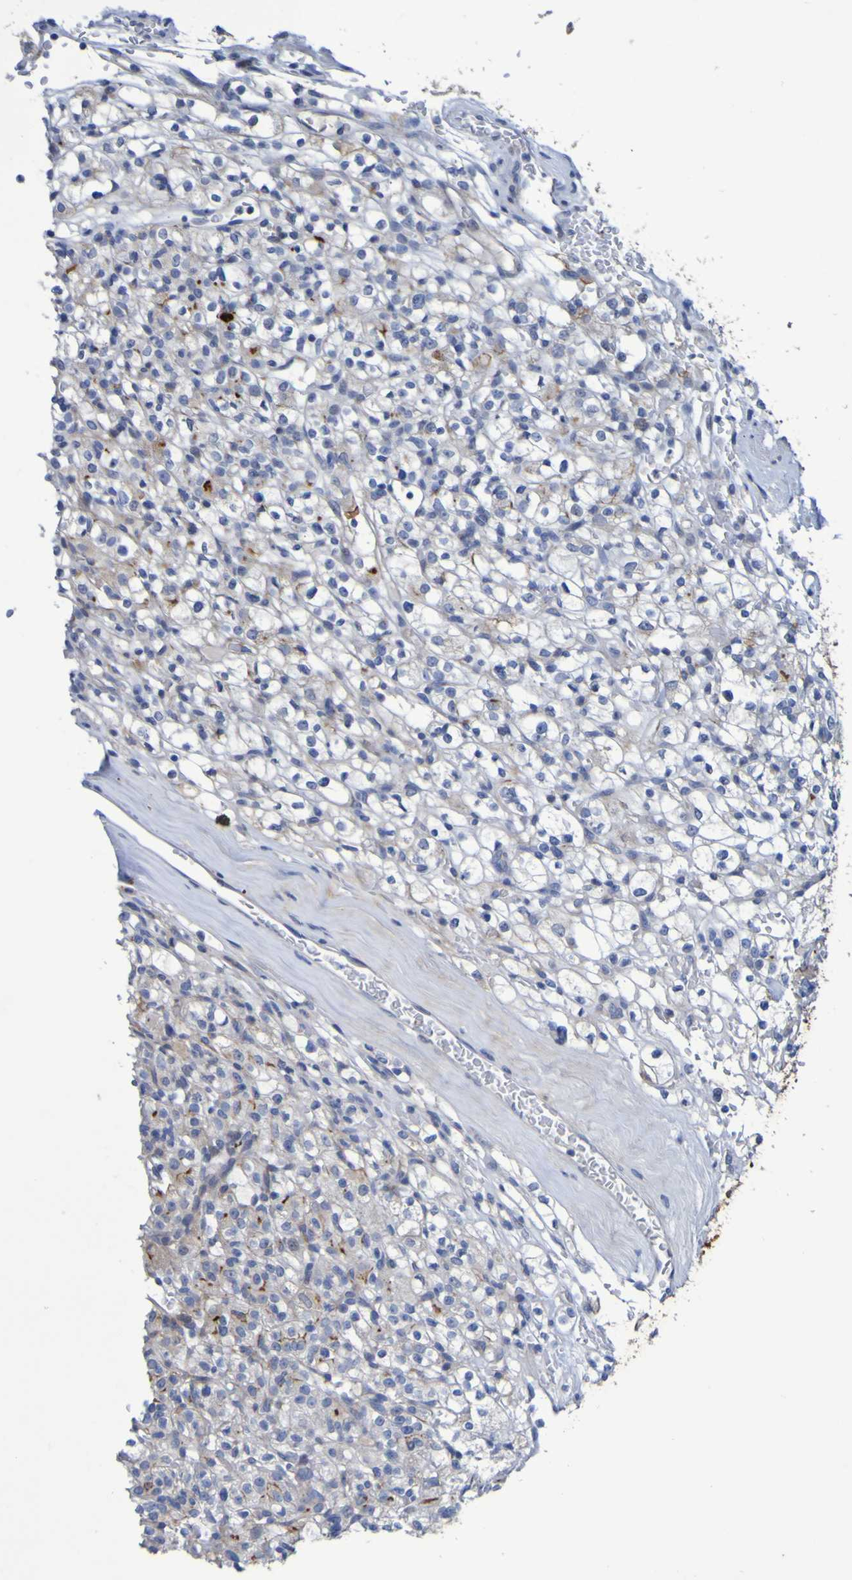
{"staining": {"intensity": "weak", "quantity": "25%-75%", "location": "cytoplasmic/membranous"}, "tissue": "renal cancer", "cell_type": "Tumor cells", "image_type": "cancer", "snomed": [{"axis": "morphology", "description": "Normal tissue, NOS"}, {"axis": "morphology", "description": "Adenocarcinoma, NOS"}, {"axis": "topography", "description": "Kidney"}], "caption": "High-magnification brightfield microscopy of renal cancer (adenocarcinoma) stained with DAB (3,3'-diaminobenzidine) (brown) and counterstained with hematoxylin (blue). tumor cells exhibit weak cytoplasmic/membranous positivity is seen in about25%-75% of cells.", "gene": "C11orf24", "patient": {"sex": "female", "age": 72}}